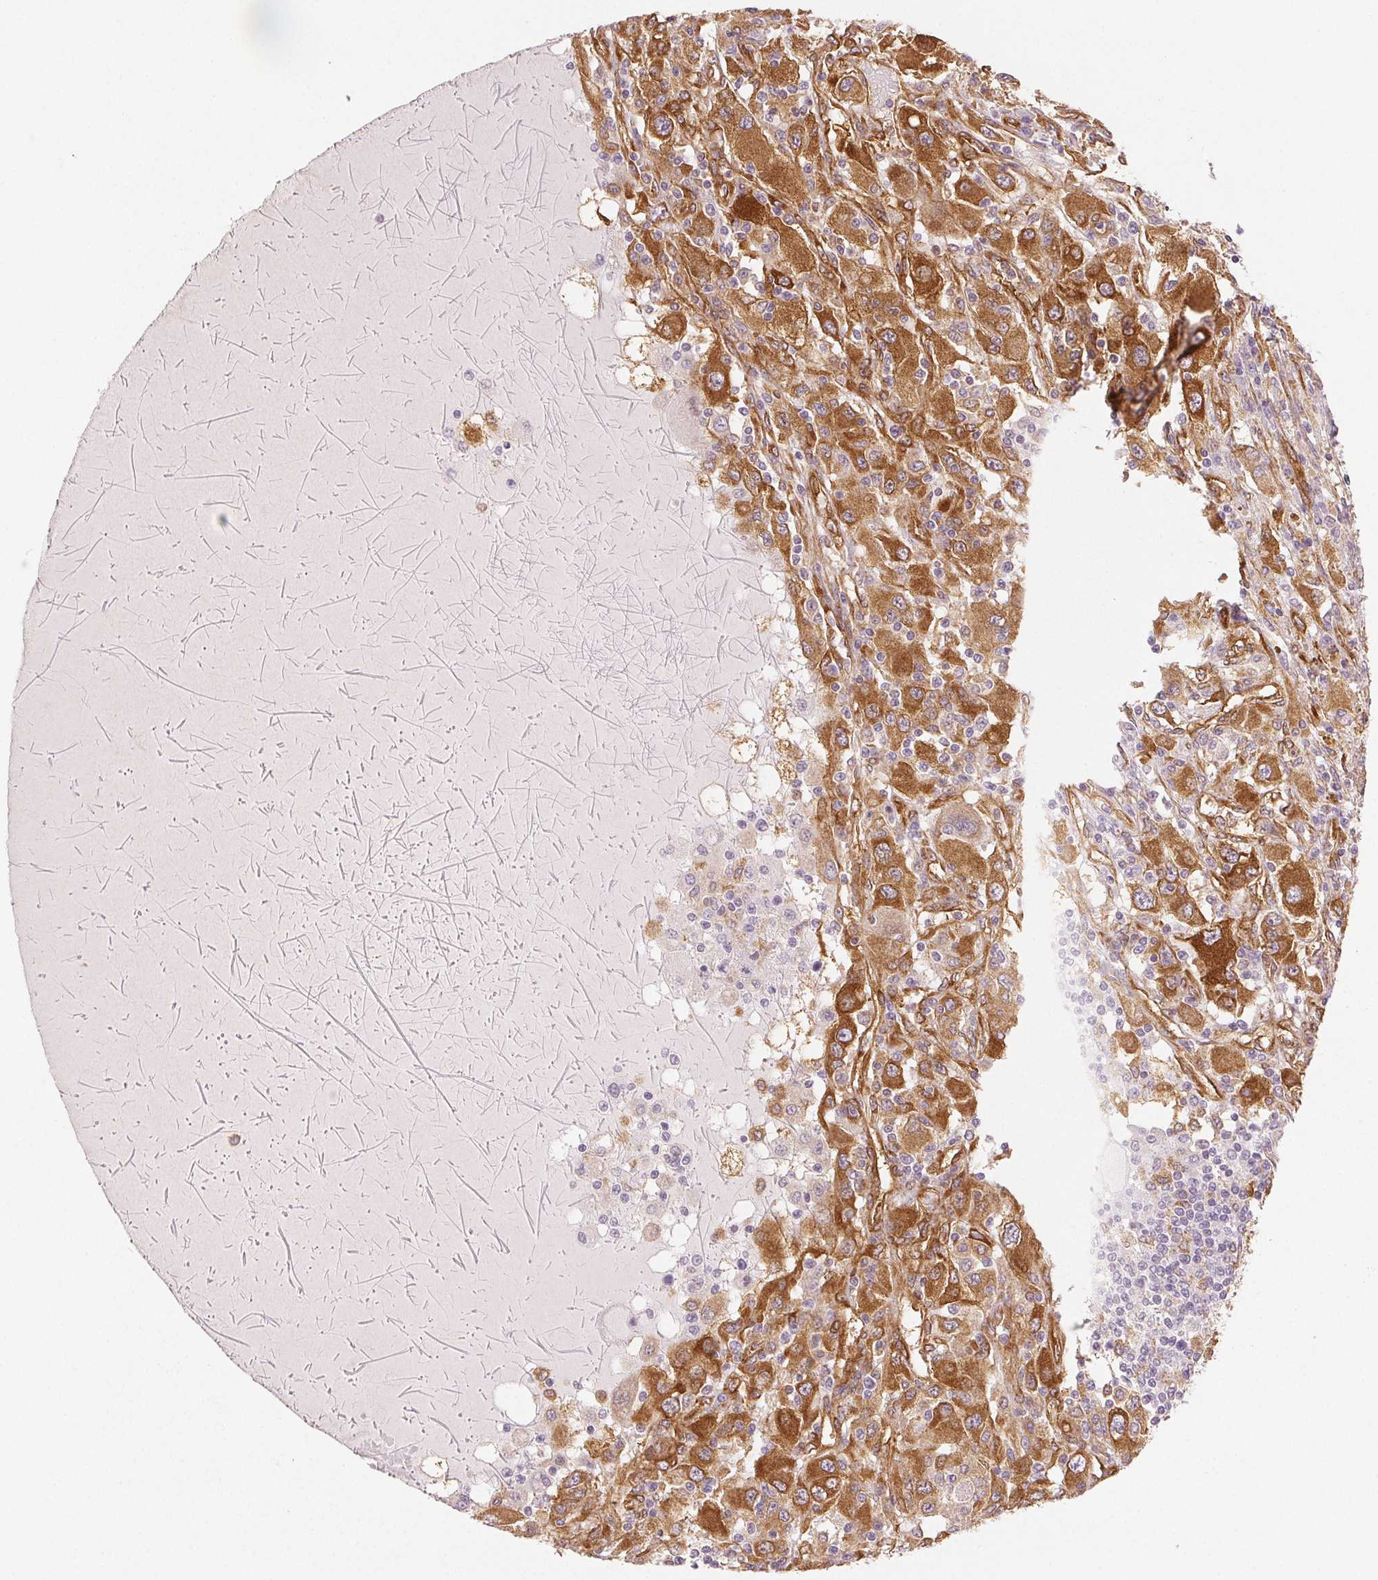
{"staining": {"intensity": "moderate", "quantity": ">75%", "location": "cytoplasmic/membranous"}, "tissue": "renal cancer", "cell_type": "Tumor cells", "image_type": "cancer", "snomed": [{"axis": "morphology", "description": "Adenocarcinoma, NOS"}, {"axis": "topography", "description": "Kidney"}], "caption": "The image displays staining of adenocarcinoma (renal), revealing moderate cytoplasmic/membranous protein expression (brown color) within tumor cells. (brown staining indicates protein expression, while blue staining denotes nuclei).", "gene": "DIAPH2", "patient": {"sex": "female", "age": 67}}